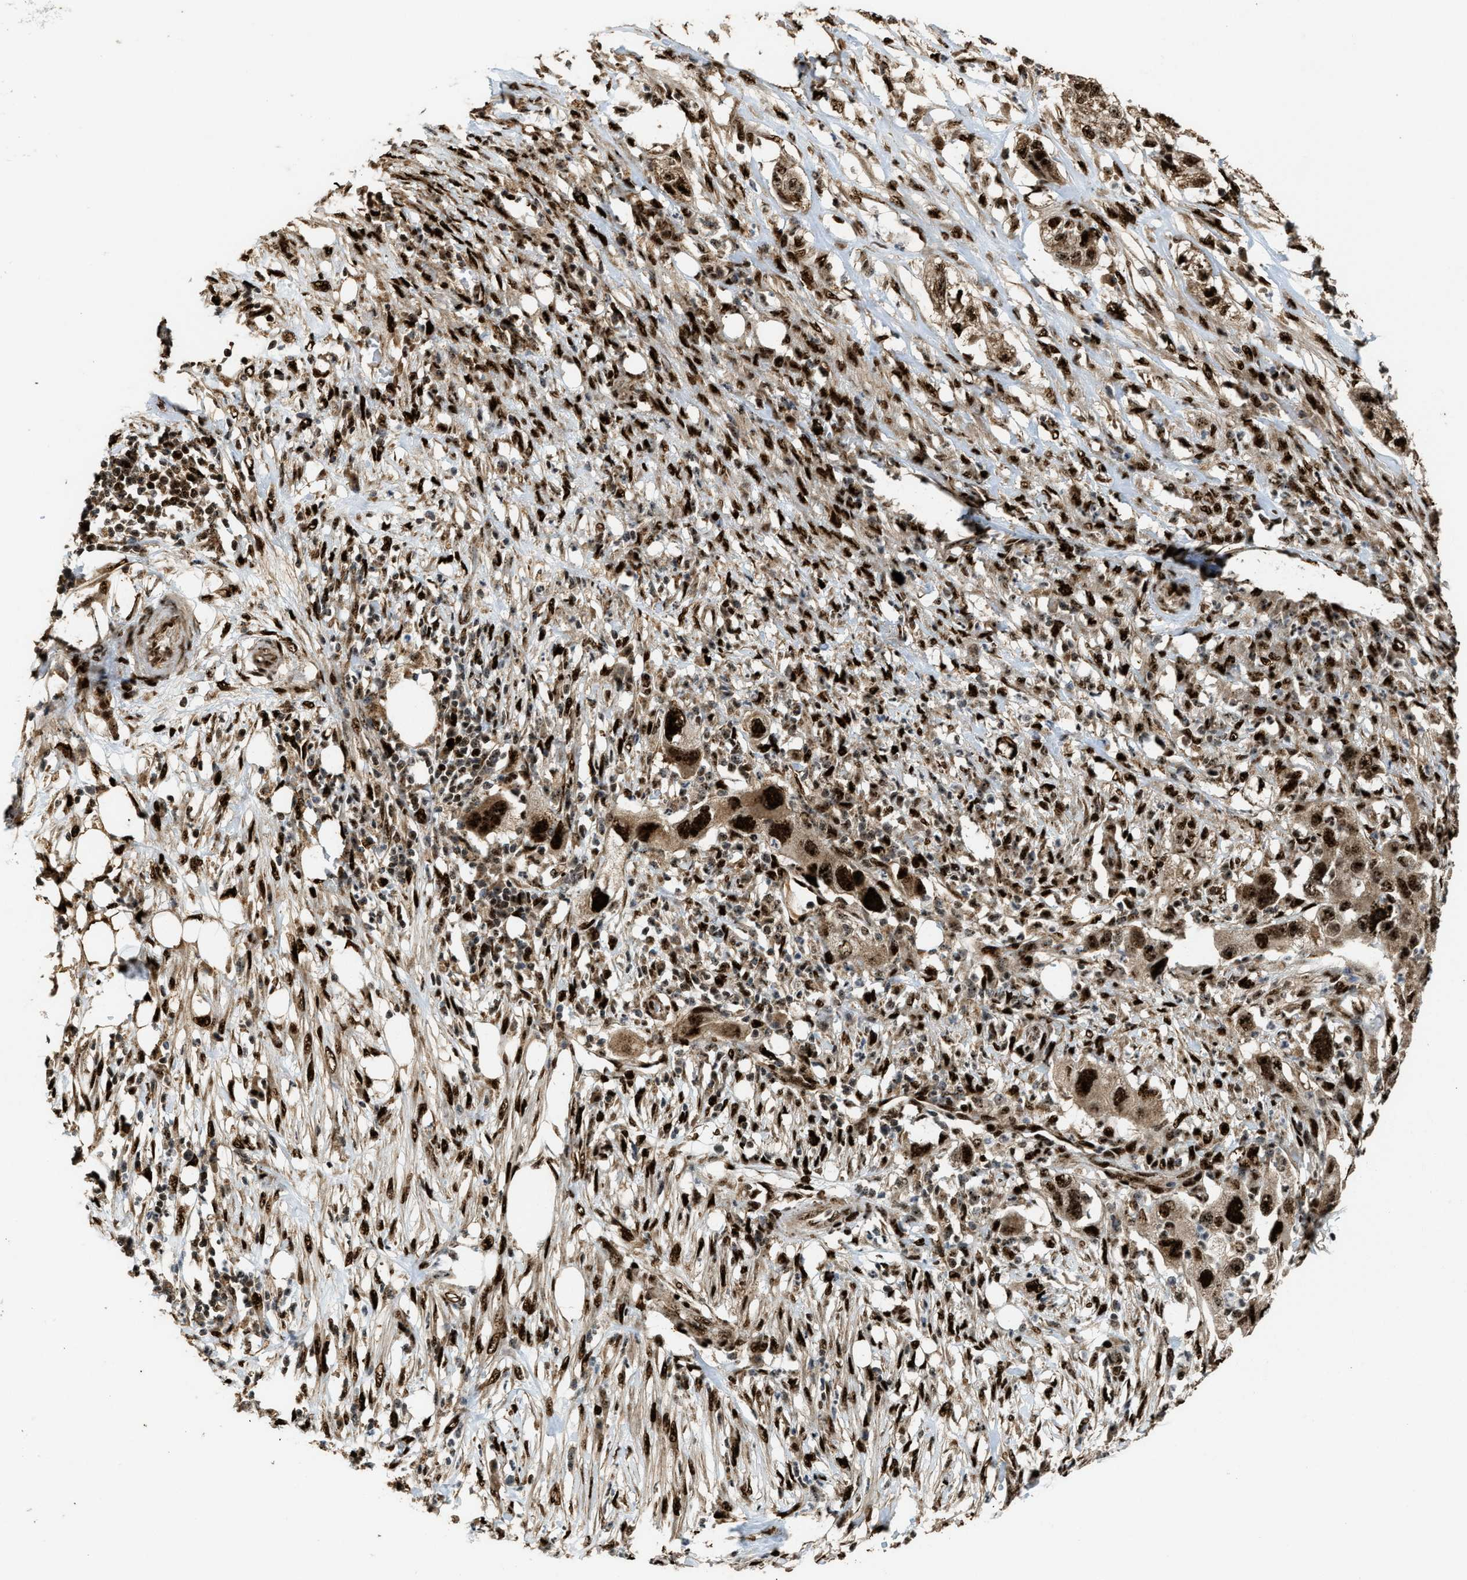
{"staining": {"intensity": "strong", "quantity": ">75%", "location": "cytoplasmic/membranous,nuclear"}, "tissue": "pancreatic cancer", "cell_type": "Tumor cells", "image_type": "cancer", "snomed": [{"axis": "morphology", "description": "Adenocarcinoma, NOS"}, {"axis": "topography", "description": "Pancreas"}], "caption": "Pancreatic cancer stained with DAB (3,3'-diaminobenzidine) immunohistochemistry (IHC) shows high levels of strong cytoplasmic/membranous and nuclear positivity in approximately >75% of tumor cells.", "gene": "ZNF687", "patient": {"sex": "female", "age": 78}}